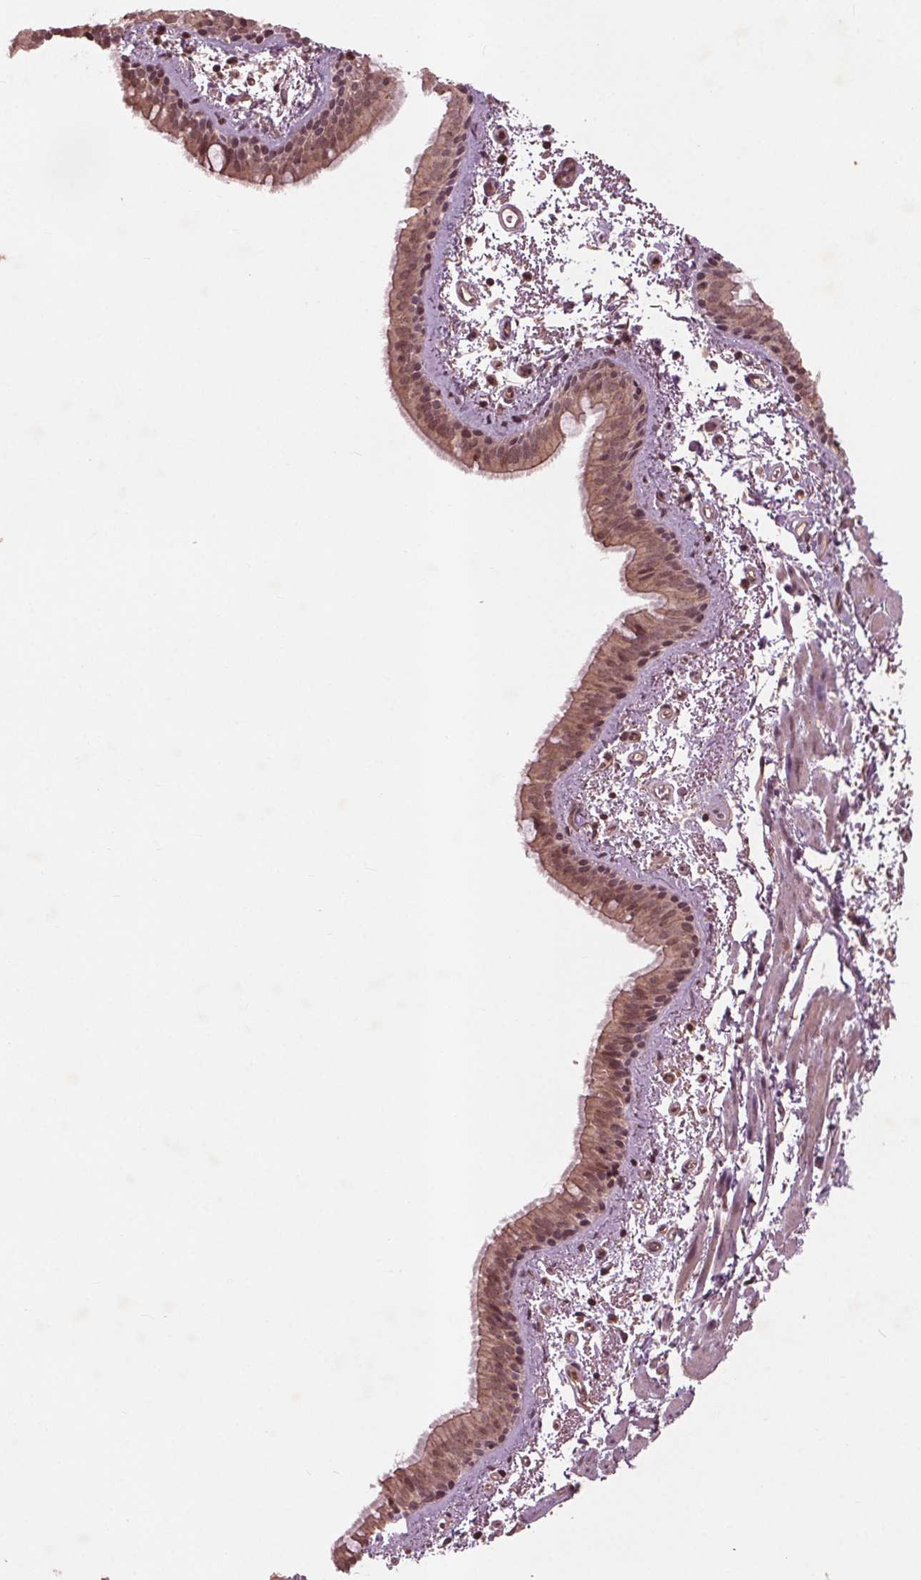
{"staining": {"intensity": "moderate", "quantity": ">75%", "location": "cytoplasmic/membranous,nuclear"}, "tissue": "bronchus", "cell_type": "Respiratory epithelial cells", "image_type": "normal", "snomed": [{"axis": "morphology", "description": "Normal tissue, NOS"}, {"axis": "topography", "description": "Bronchus"}], "caption": "The immunohistochemical stain shows moderate cytoplasmic/membranous,nuclear positivity in respiratory epithelial cells of unremarkable bronchus. Nuclei are stained in blue.", "gene": "BTBD1", "patient": {"sex": "female", "age": 61}}